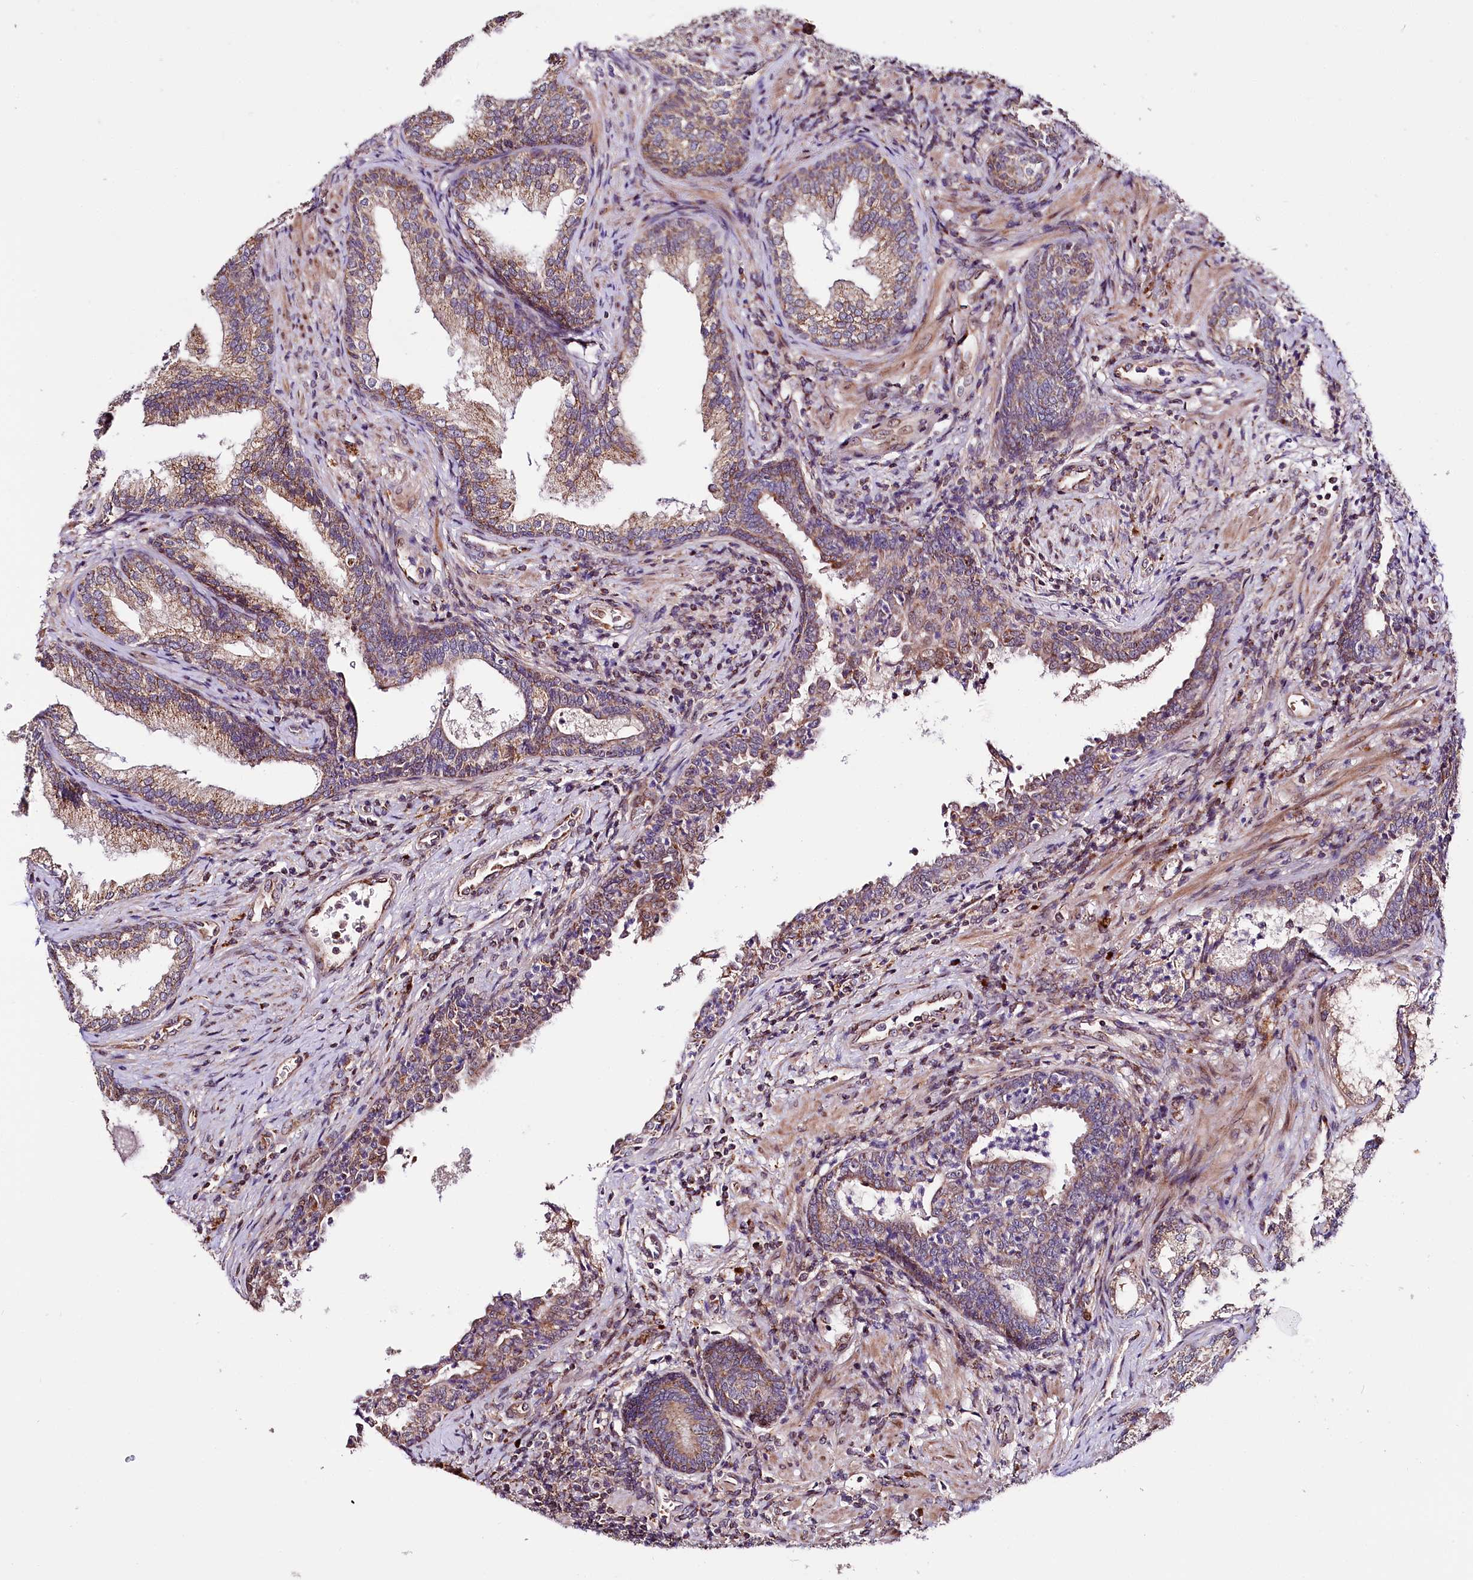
{"staining": {"intensity": "moderate", "quantity": ">75%", "location": "cytoplasmic/membranous"}, "tissue": "prostate", "cell_type": "Glandular cells", "image_type": "normal", "snomed": [{"axis": "morphology", "description": "Normal tissue, NOS"}, {"axis": "topography", "description": "Prostate"}], "caption": "Immunohistochemical staining of benign prostate reveals medium levels of moderate cytoplasmic/membranous staining in approximately >75% of glandular cells.", "gene": "ST7", "patient": {"sex": "male", "age": 76}}